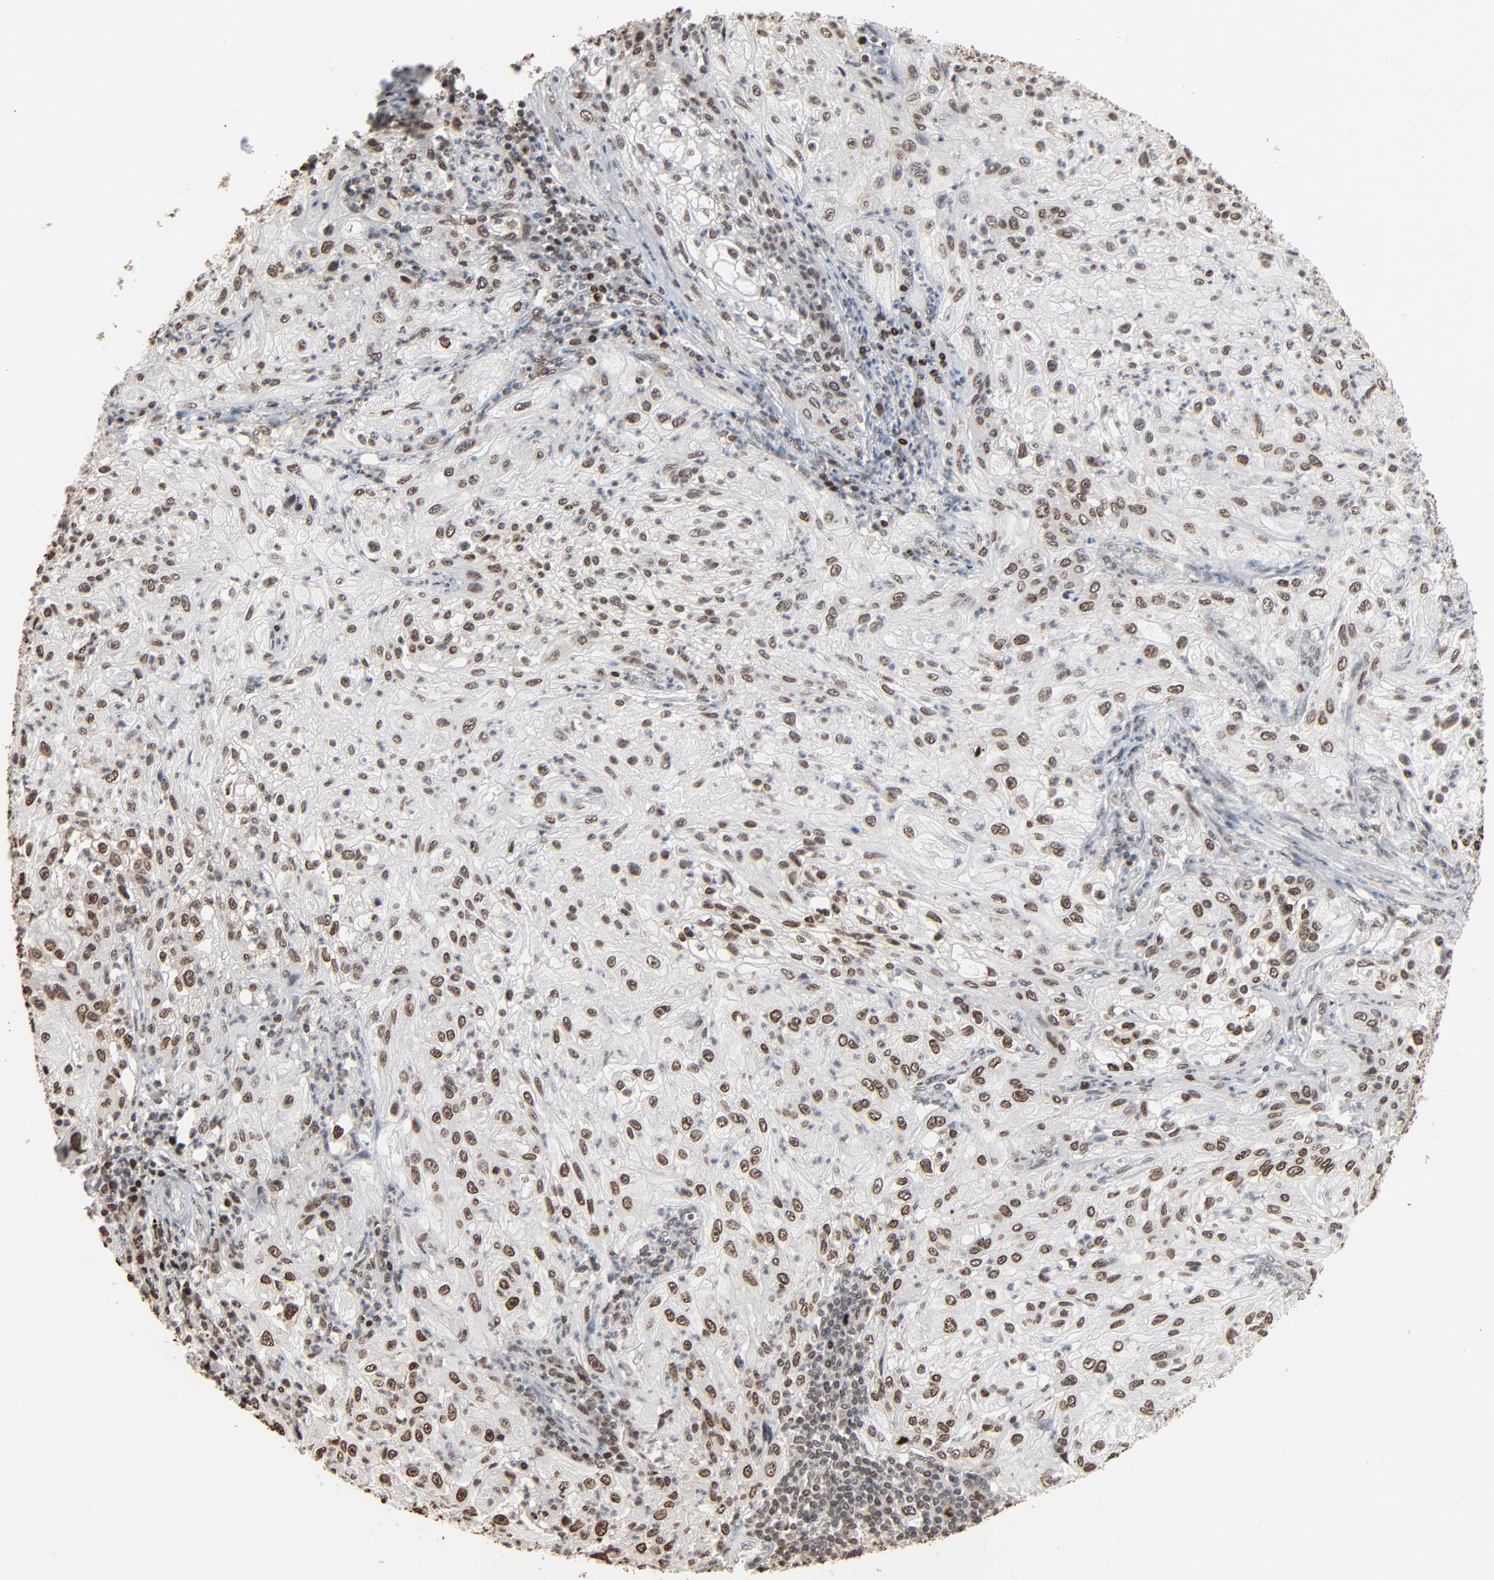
{"staining": {"intensity": "moderate", "quantity": ">75%", "location": "nuclear"}, "tissue": "lung cancer", "cell_type": "Tumor cells", "image_type": "cancer", "snomed": [{"axis": "morphology", "description": "Inflammation, NOS"}, {"axis": "morphology", "description": "Squamous cell carcinoma, NOS"}, {"axis": "topography", "description": "Lymph node"}, {"axis": "topography", "description": "Soft tissue"}, {"axis": "topography", "description": "Lung"}], "caption": "Moderate nuclear expression is appreciated in approximately >75% of tumor cells in lung cancer.", "gene": "RPS6KA3", "patient": {"sex": "male", "age": 66}}